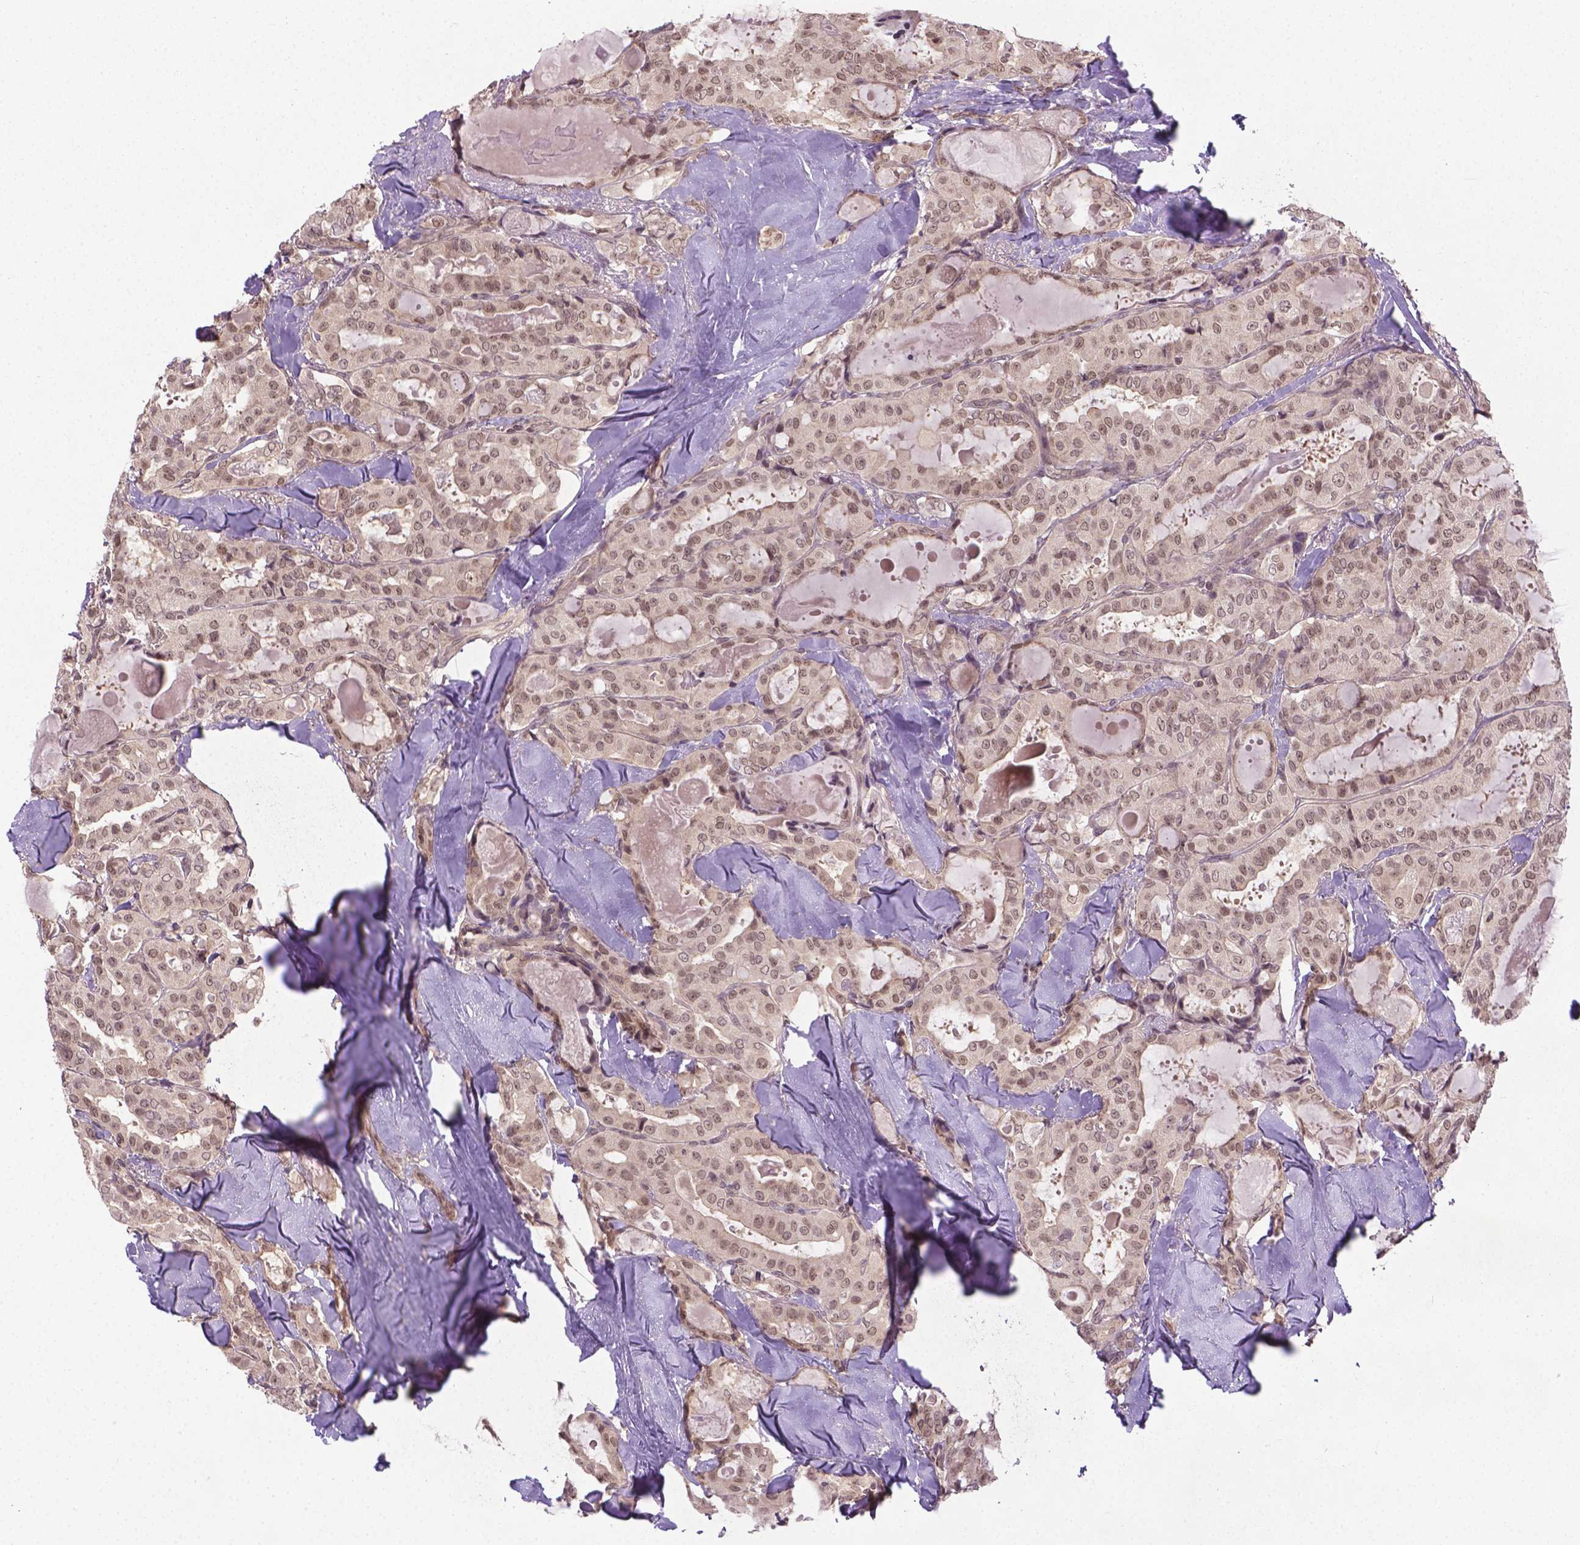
{"staining": {"intensity": "moderate", "quantity": ">75%", "location": "nuclear"}, "tissue": "thyroid cancer", "cell_type": "Tumor cells", "image_type": "cancer", "snomed": [{"axis": "morphology", "description": "Papillary adenocarcinoma, NOS"}, {"axis": "topography", "description": "Thyroid gland"}], "caption": "Papillary adenocarcinoma (thyroid) stained with DAB (3,3'-diaminobenzidine) IHC exhibits medium levels of moderate nuclear staining in approximately >75% of tumor cells.", "gene": "ANKRD54", "patient": {"sex": "female", "age": 41}}